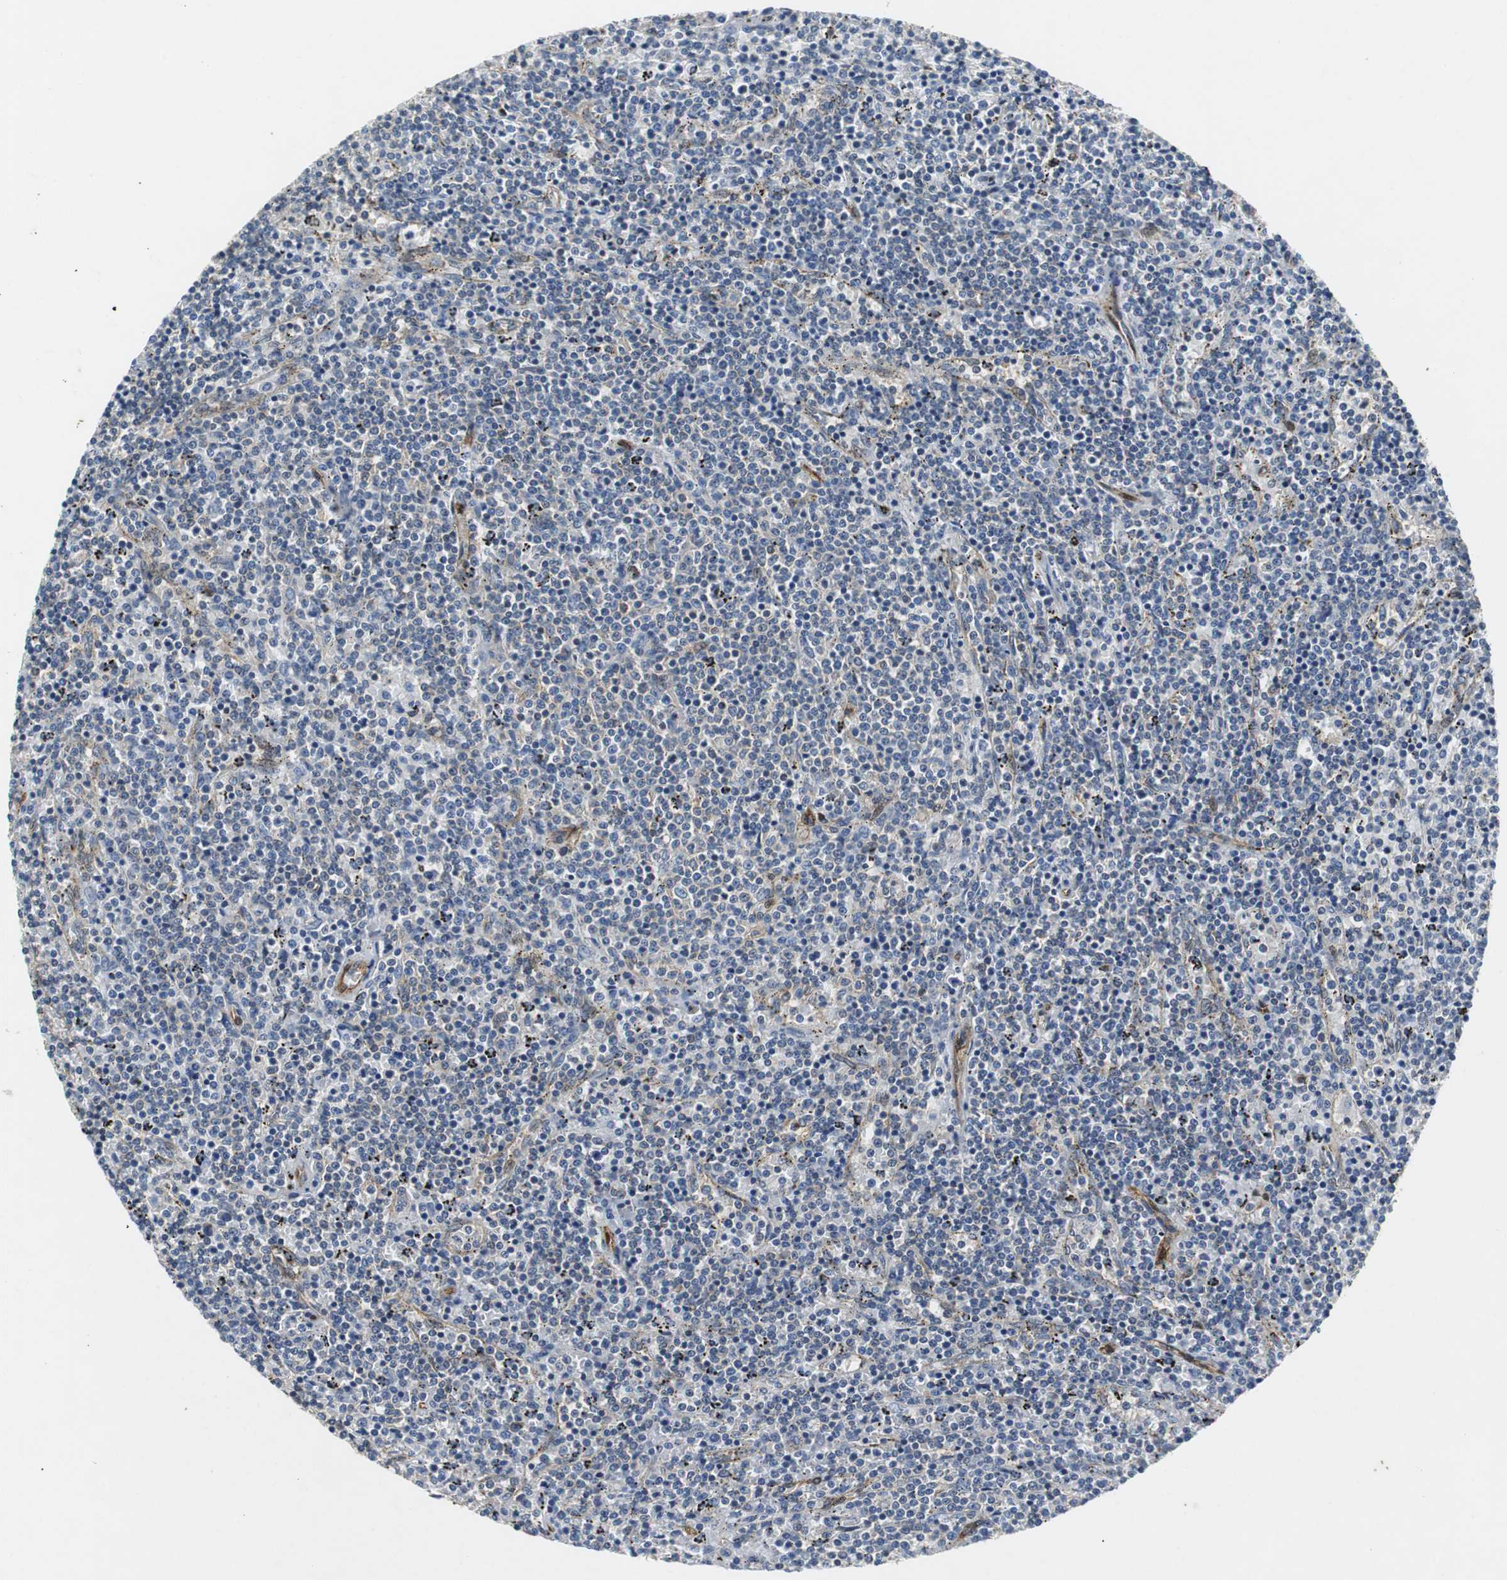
{"staining": {"intensity": "negative", "quantity": "none", "location": "none"}, "tissue": "lymphoma", "cell_type": "Tumor cells", "image_type": "cancer", "snomed": [{"axis": "morphology", "description": "Malignant lymphoma, non-Hodgkin's type, Low grade"}, {"axis": "topography", "description": "Spleen"}], "caption": "Lymphoma stained for a protein using IHC shows no staining tumor cells.", "gene": "ISCU", "patient": {"sex": "female", "age": 50}}